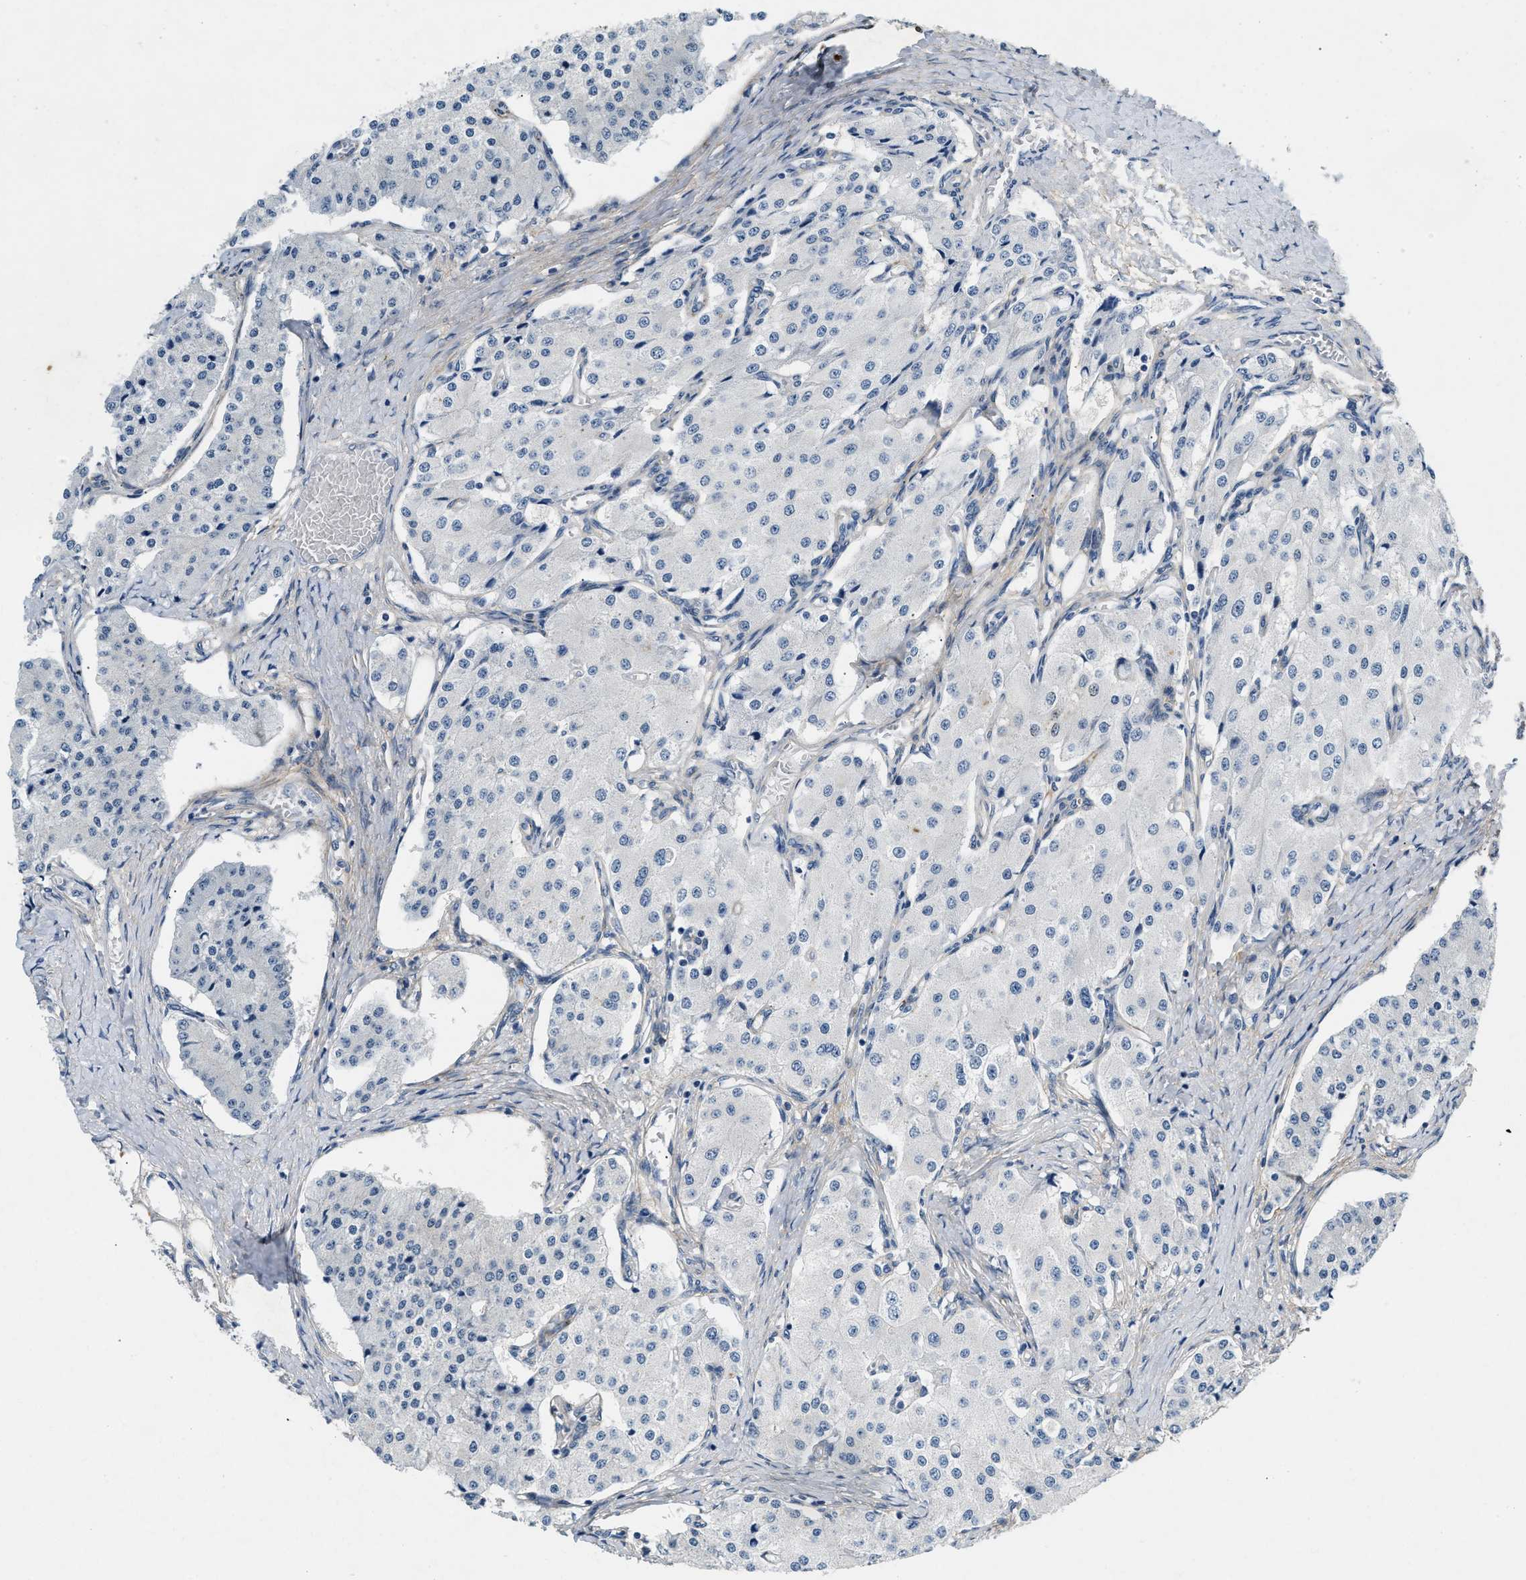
{"staining": {"intensity": "negative", "quantity": "none", "location": "none"}, "tissue": "carcinoid", "cell_type": "Tumor cells", "image_type": "cancer", "snomed": [{"axis": "morphology", "description": "Carcinoid, malignant, NOS"}, {"axis": "topography", "description": "Colon"}], "caption": "Tumor cells show no significant expression in carcinoid (malignant). (DAB immunohistochemistry, high magnification).", "gene": "PDGFRA", "patient": {"sex": "female", "age": 52}}